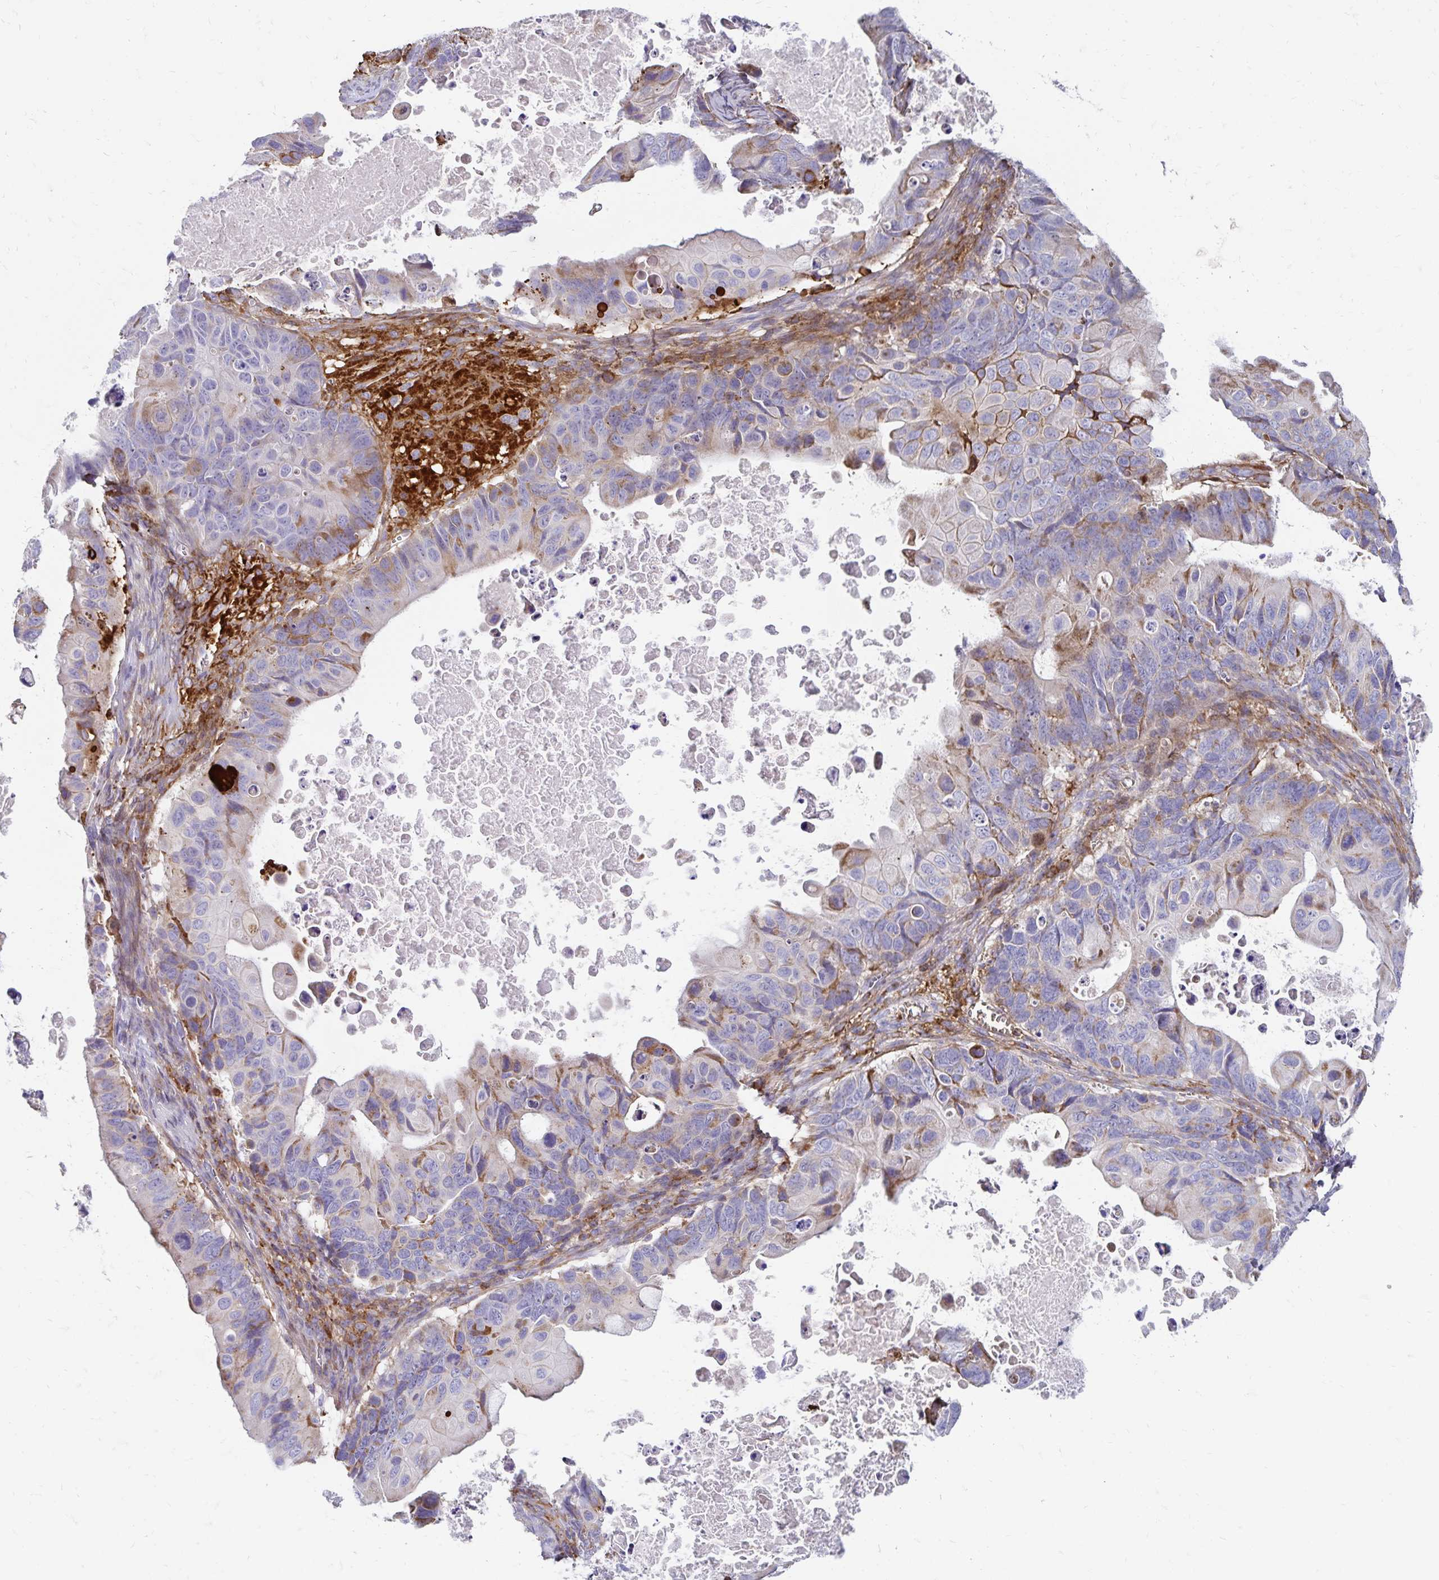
{"staining": {"intensity": "weak", "quantity": "<25%", "location": "cytoplasmic/membranous"}, "tissue": "ovarian cancer", "cell_type": "Tumor cells", "image_type": "cancer", "snomed": [{"axis": "morphology", "description": "Cystadenocarcinoma, mucinous, NOS"}, {"axis": "topography", "description": "Ovary"}], "caption": "Mucinous cystadenocarcinoma (ovarian) was stained to show a protein in brown. There is no significant expression in tumor cells.", "gene": "NECAP1", "patient": {"sex": "female", "age": 64}}